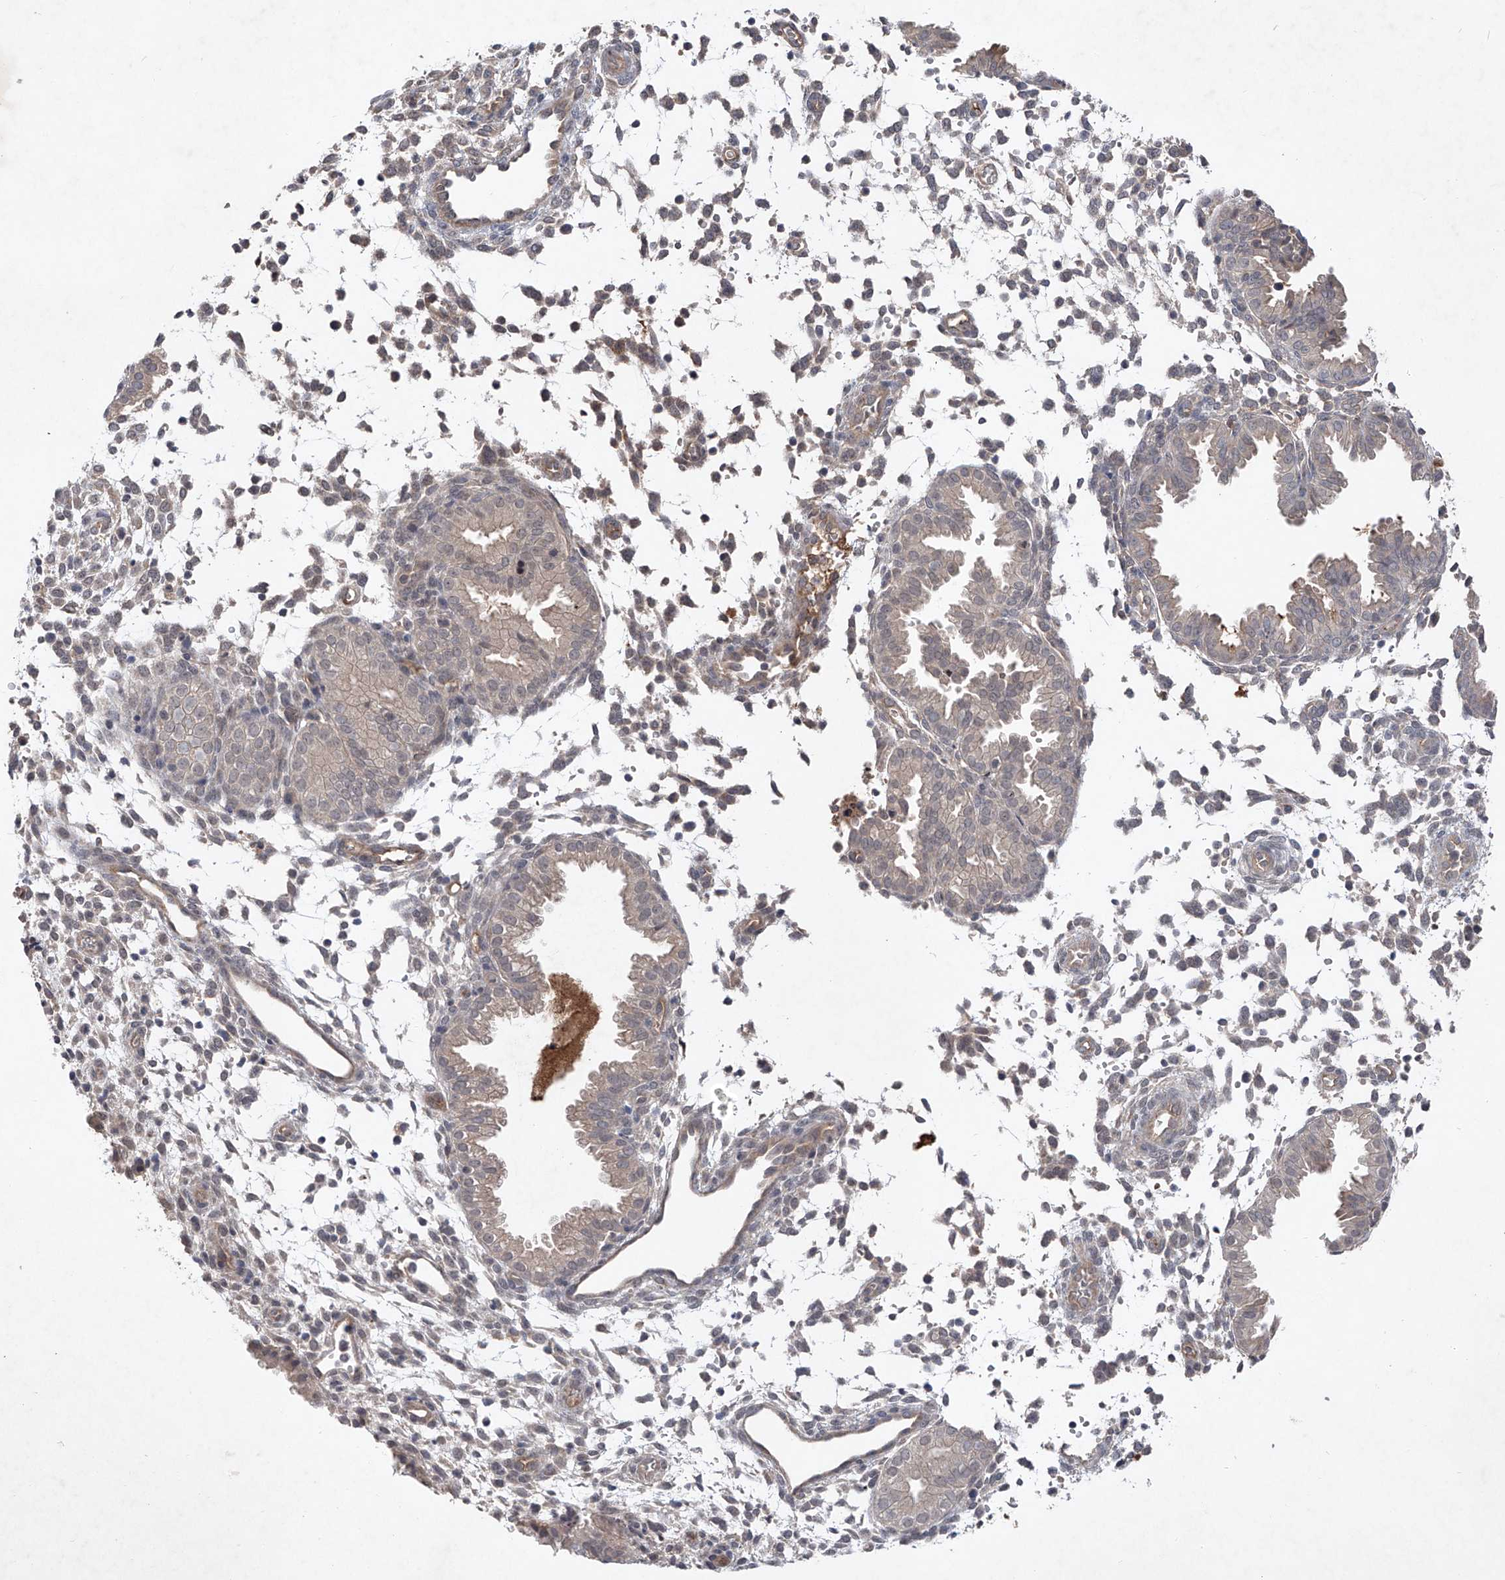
{"staining": {"intensity": "negative", "quantity": "none", "location": "none"}, "tissue": "endometrium", "cell_type": "Cells in endometrial stroma", "image_type": "normal", "snomed": [{"axis": "morphology", "description": "Normal tissue, NOS"}, {"axis": "topography", "description": "Endometrium"}], "caption": "The image displays no significant staining in cells in endometrial stroma of endometrium.", "gene": "FAM135A", "patient": {"sex": "female", "age": 33}}